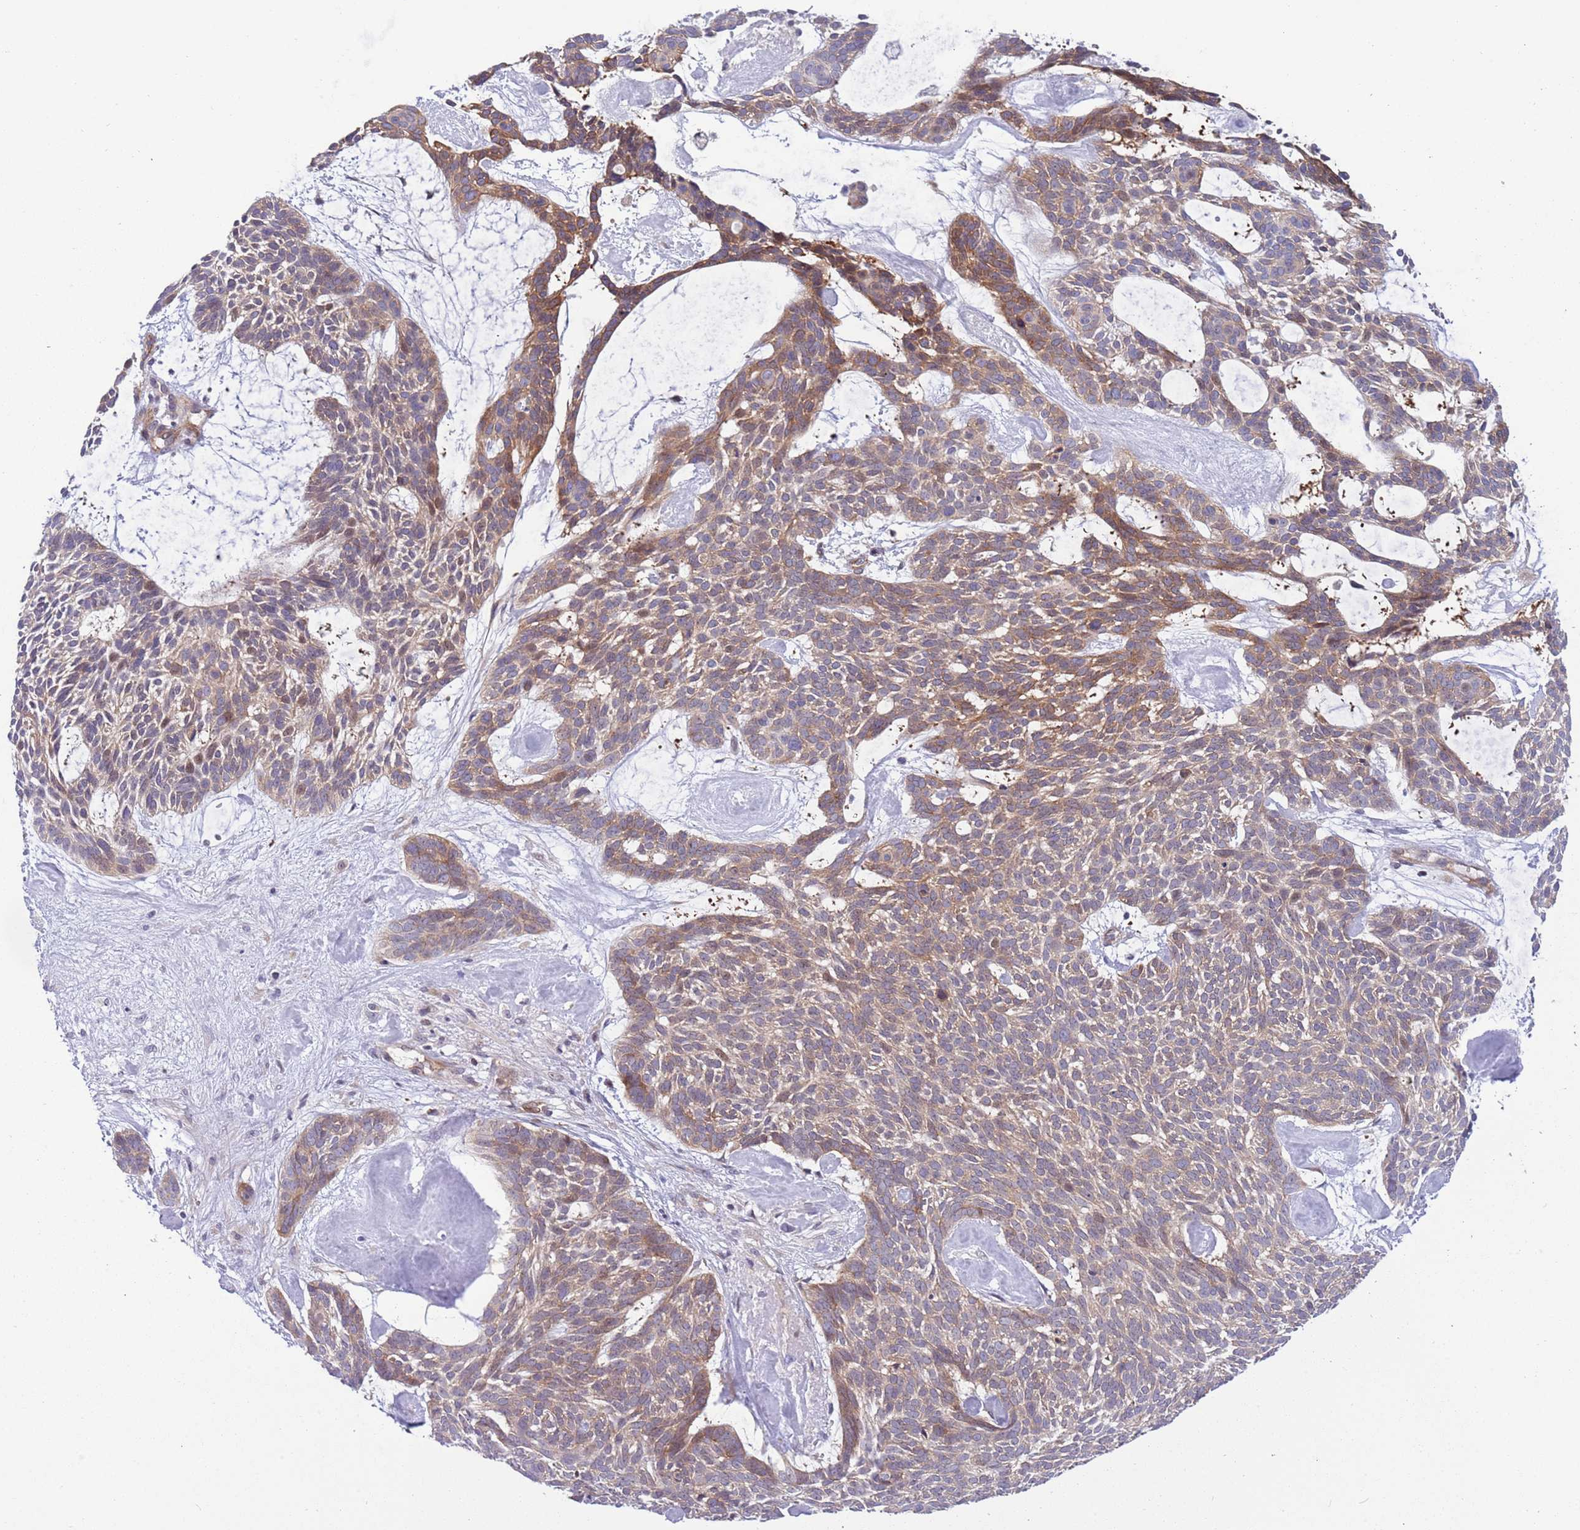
{"staining": {"intensity": "moderate", "quantity": ">75%", "location": "cytoplasmic/membranous"}, "tissue": "skin cancer", "cell_type": "Tumor cells", "image_type": "cancer", "snomed": [{"axis": "morphology", "description": "Basal cell carcinoma"}, {"axis": "topography", "description": "Skin"}], "caption": "This image exhibits skin basal cell carcinoma stained with immunohistochemistry to label a protein in brown. The cytoplasmic/membranous of tumor cells show moderate positivity for the protein. Nuclei are counter-stained blue.", "gene": "ITGB6", "patient": {"sex": "male", "age": 61}}